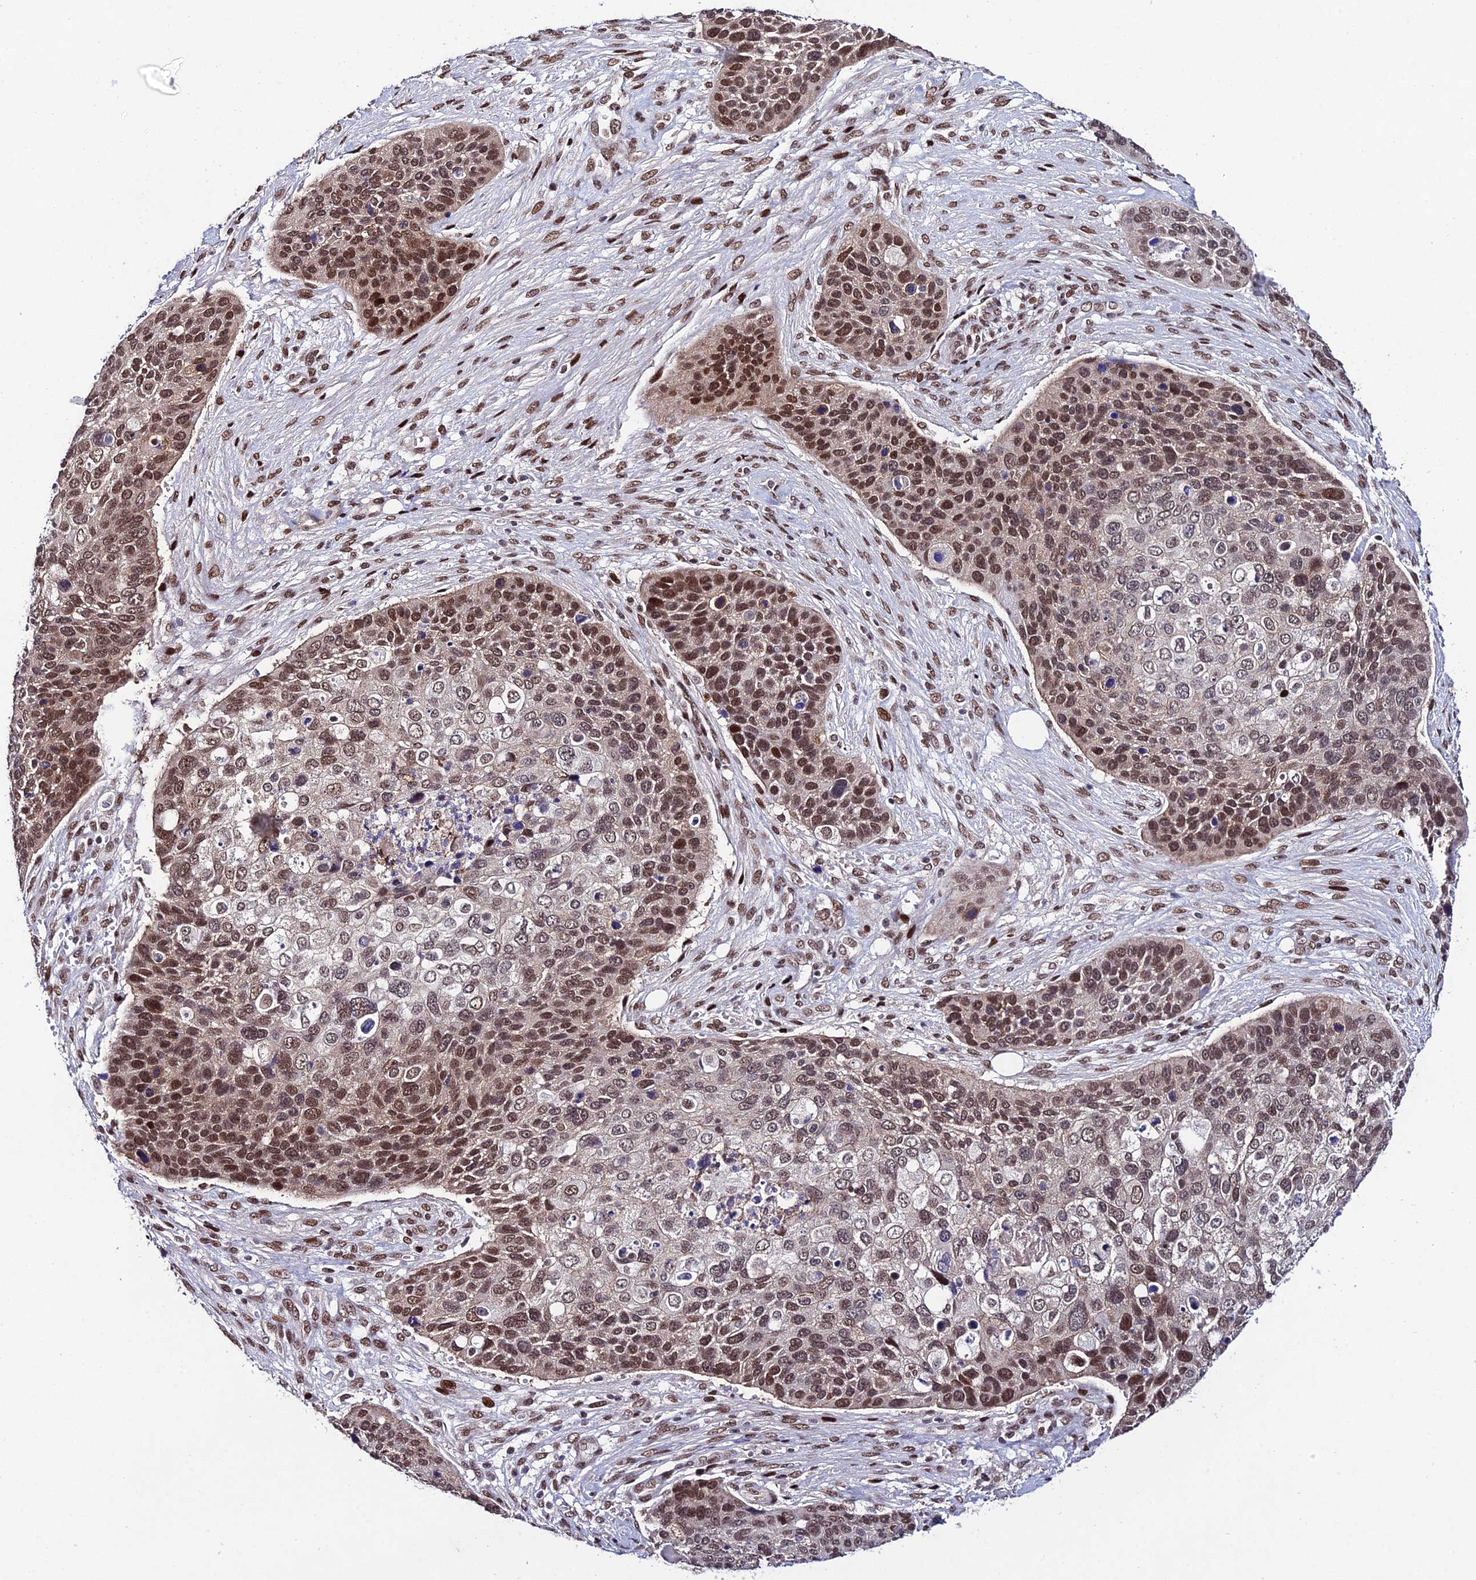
{"staining": {"intensity": "moderate", "quantity": ">75%", "location": "nuclear"}, "tissue": "skin cancer", "cell_type": "Tumor cells", "image_type": "cancer", "snomed": [{"axis": "morphology", "description": "Basal cell carcinoma"}, {"axis": "topography", "description": "Skin"}], "caption": "A micrograph of human skin cancer stained for a protein shows moderate nuclear brown staining in tumor cells.", "gene": "SYT15", "patient": {"sex": "female", "age": 74}}